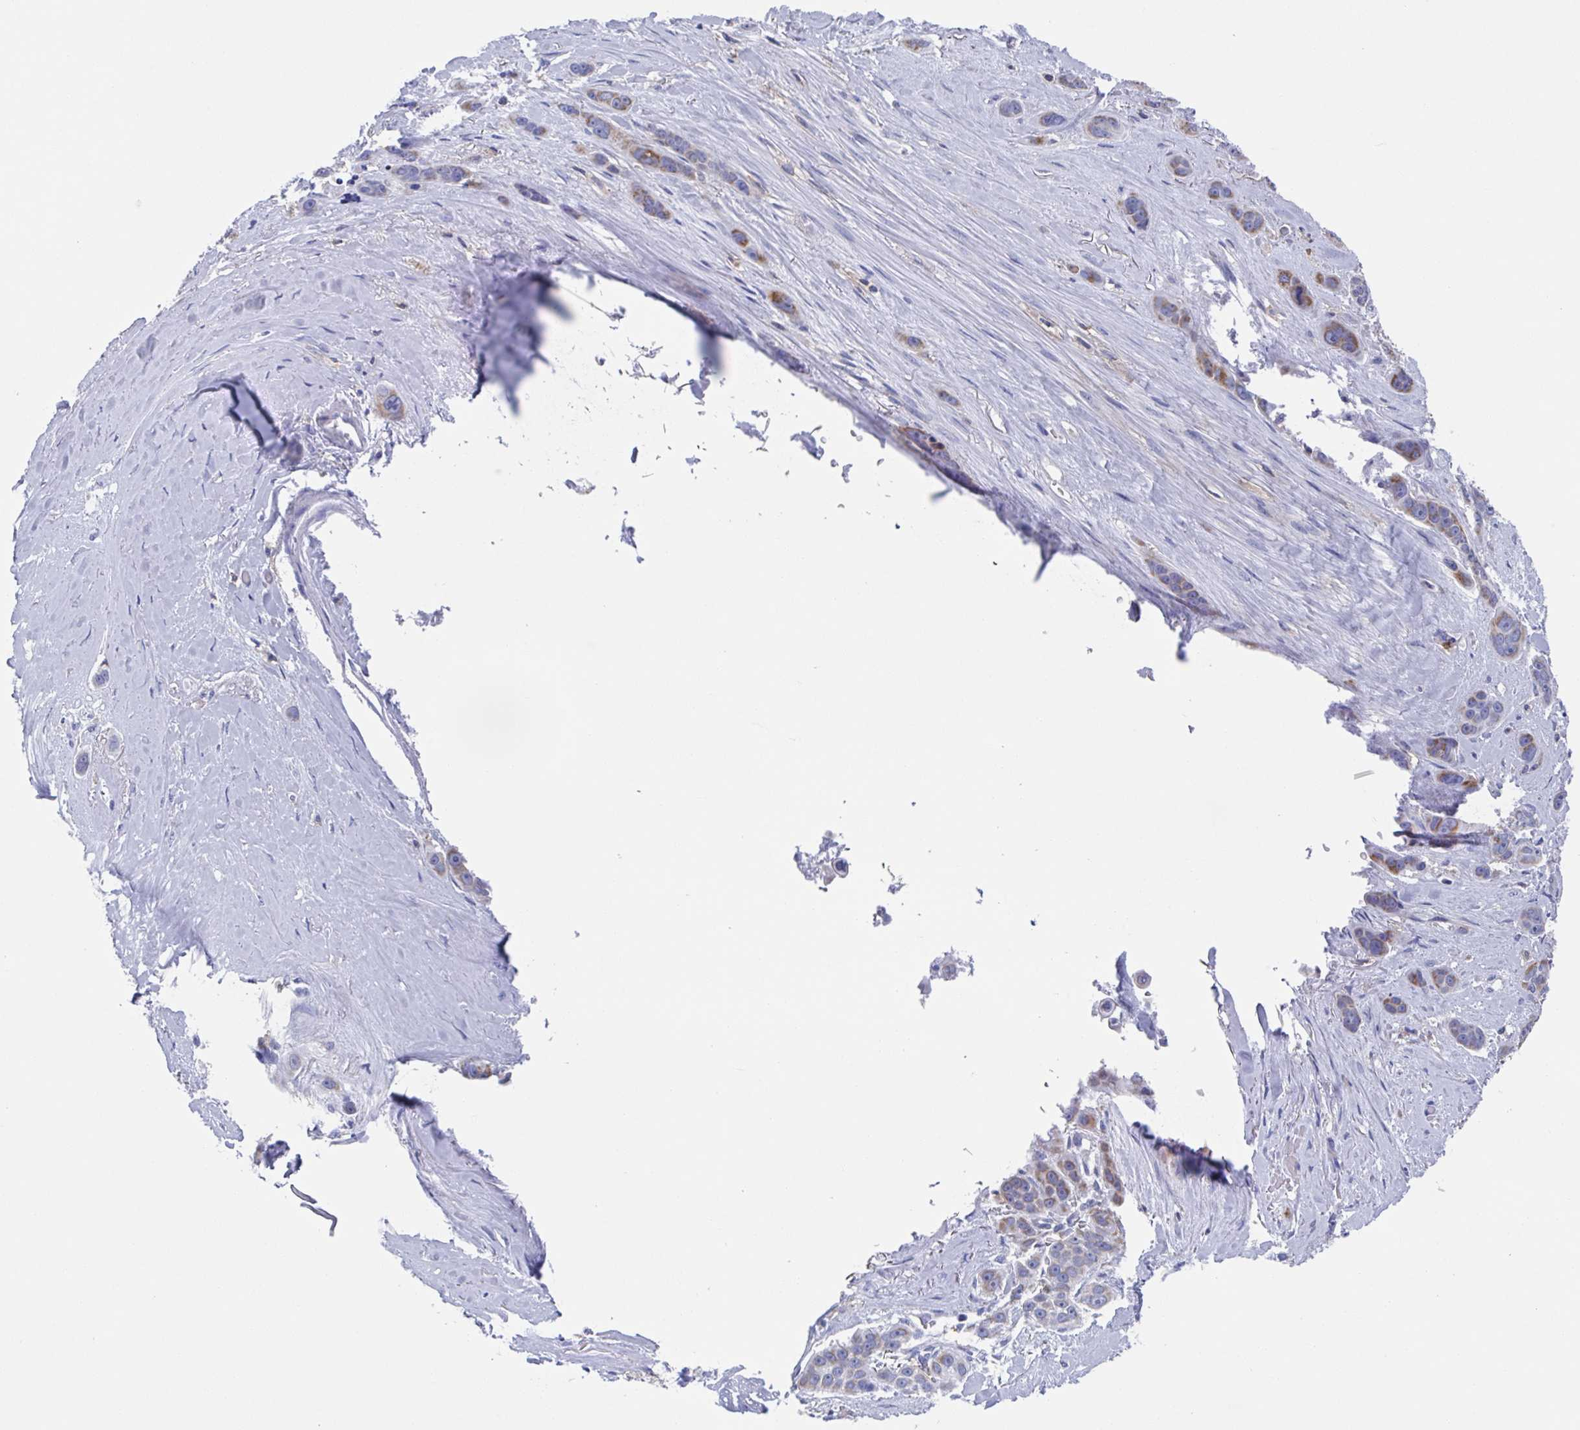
{"staining": {"intensity": "moderate", "quantity": ">75%", "location": "cytoplasmic/membranous"}, "tissue": "skin cancer", "cell_type": "Tumor cells", "image_type": "cancer", "snomed": [{"axis": "morphology", "description": "Squamous cell carcinoma, NOS"}, {"axis": "topography", "description": "Skin"}], "caption": "Protein positivity by immunohistochemistry exhibits moderate cytoplasmic/membranous staining in about >75% of tumor cells in skin squamous cell carcinoma.", "gene": "FCGR3A", "patient": {"sex": "male", "age": 67}}